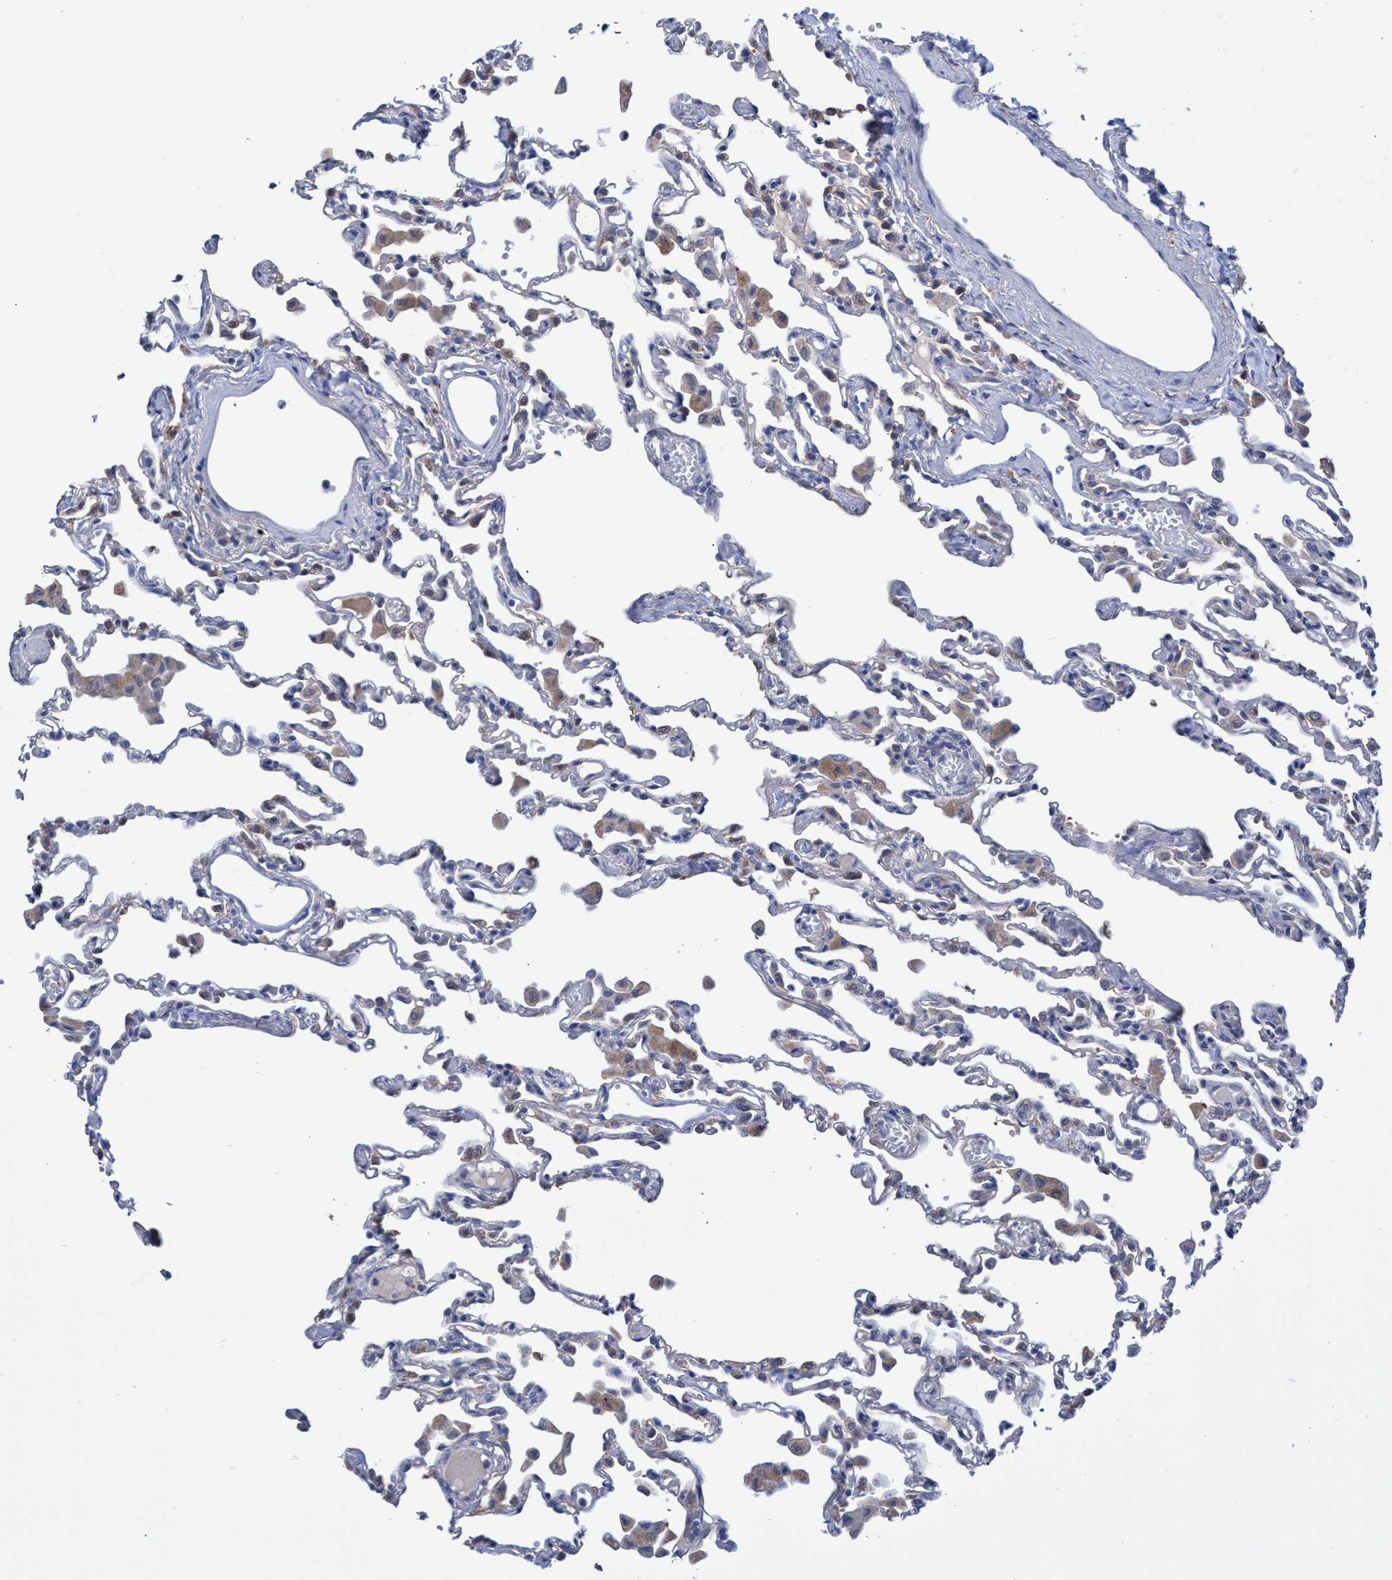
{"staining": {"intensity": "weak", "quantity": "<25%", "location": "cytoplasmic/membranous"}, "tissue": "lung", "cell_type": "Alveolar cells", "image_type": "normal", "snomed": [{"axis": "morphology", "description": "Normal tissue, NOS"}, {"axis": "topography", "description": "Bronchus"}, {"axis": "topography", "description": "Lung"}], "caption": "This is a histopathology image of immunohistochemistry (IHC) staining of unremarkable lung, which shows no expression in alveolar cells. Brightfield microscopy of immunohistochemistry (IHC) stained with DAB (3,3'-diaminobenzidine) (brown) and hematoxylin (blue), captured at high magnification.", "gene": "SVEP1", "patient": {"sex": "female", "age": 49}}